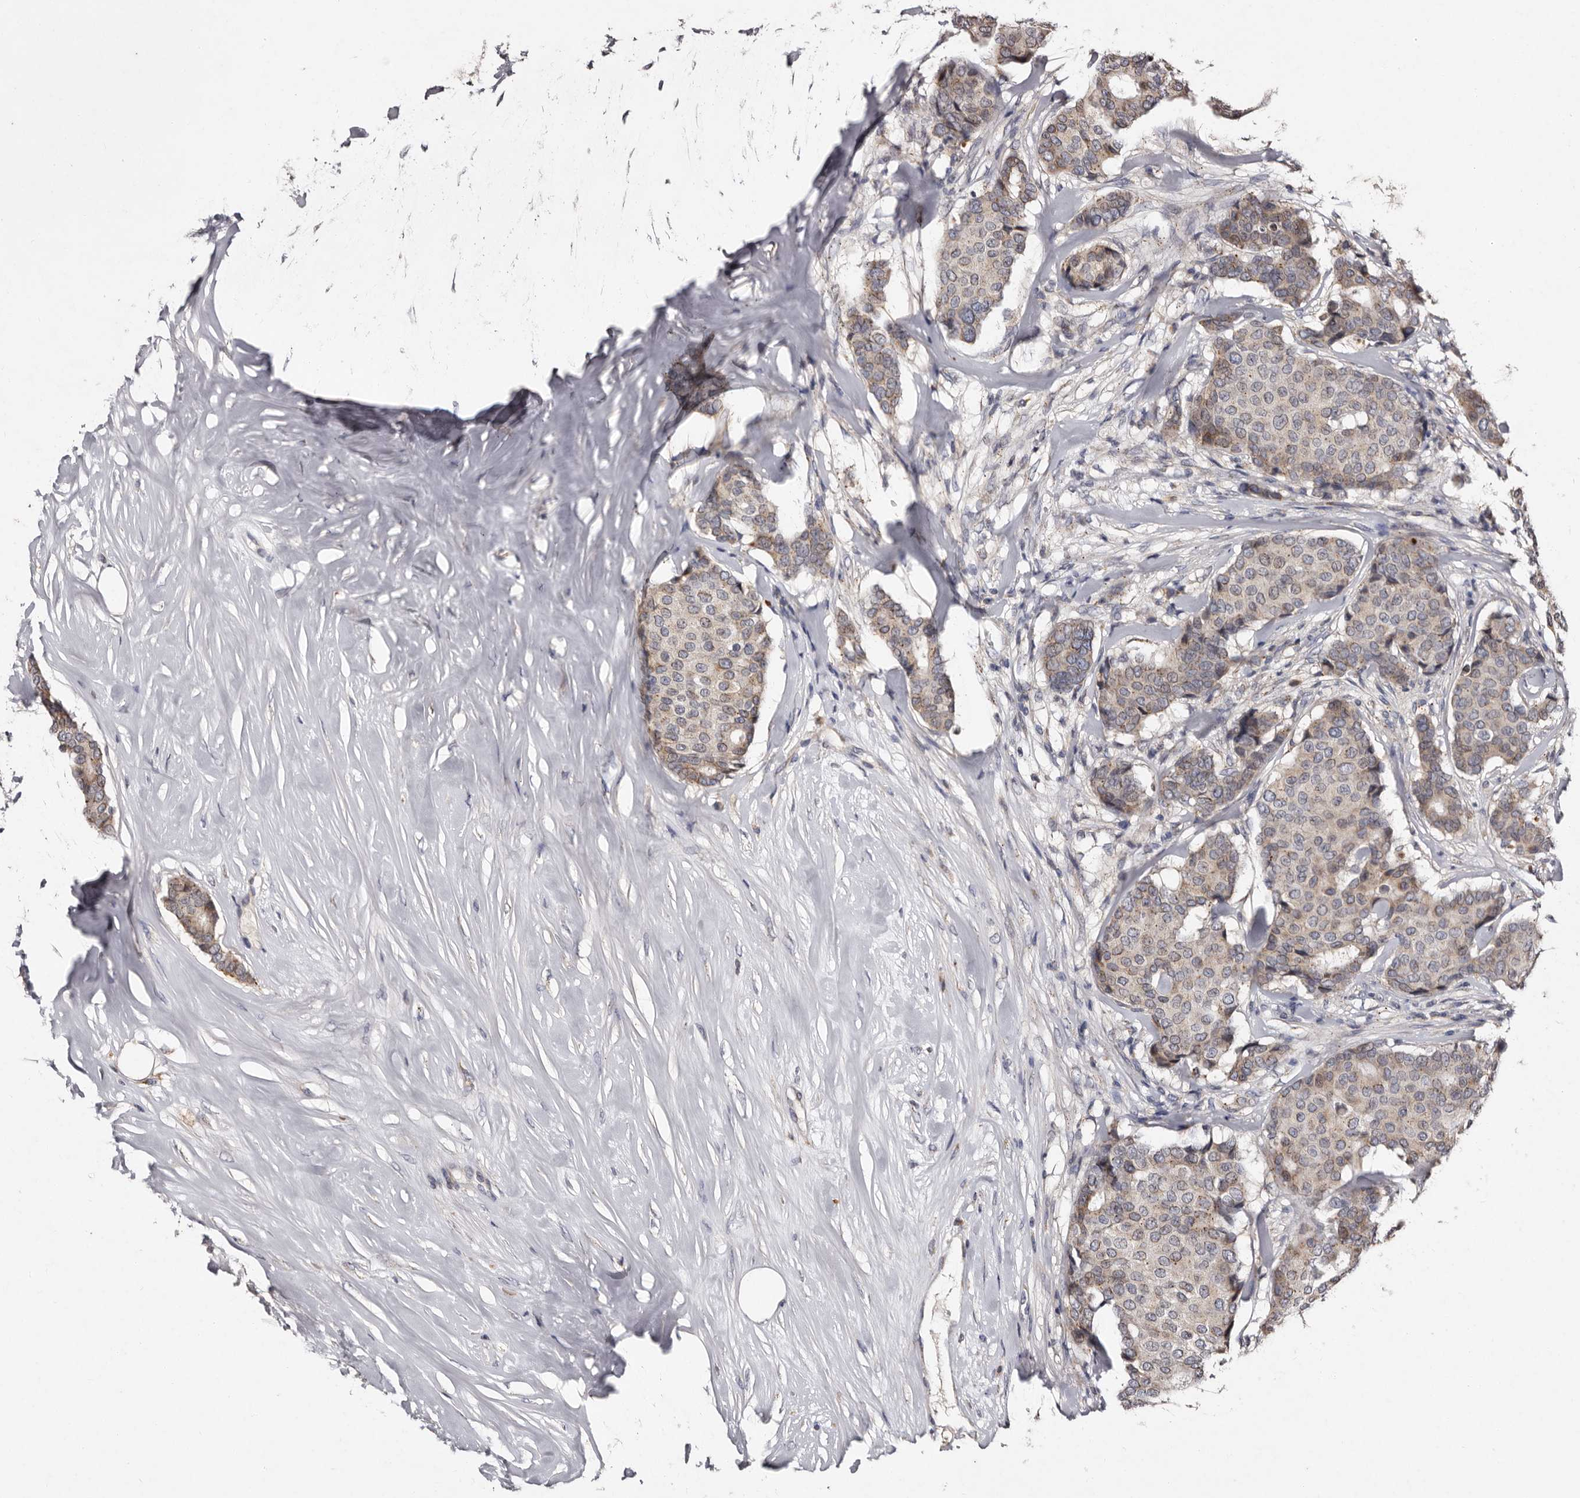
{"staining": {"intensity": "weak", "quantity": "25%-75%", "location": "cytoplasmic/membranous"}, "tissue": "breast cancer", "cell_type": "Tumor cells", "image_type": "cancer", "snomed": [{"axis": "morphology", "description": "Duct carcinoma"}, {"axis": "topography", "description": "Breast"}], "caption": "Weak cytoplasmic/membranous staining for a protein is appreciated in approximately 25%-75% of tumor cells of breast intraductal carcinoma using immunohistochemistry.", "gene": "DNPH1", "patient": {"sex": "female", "age": 75}}